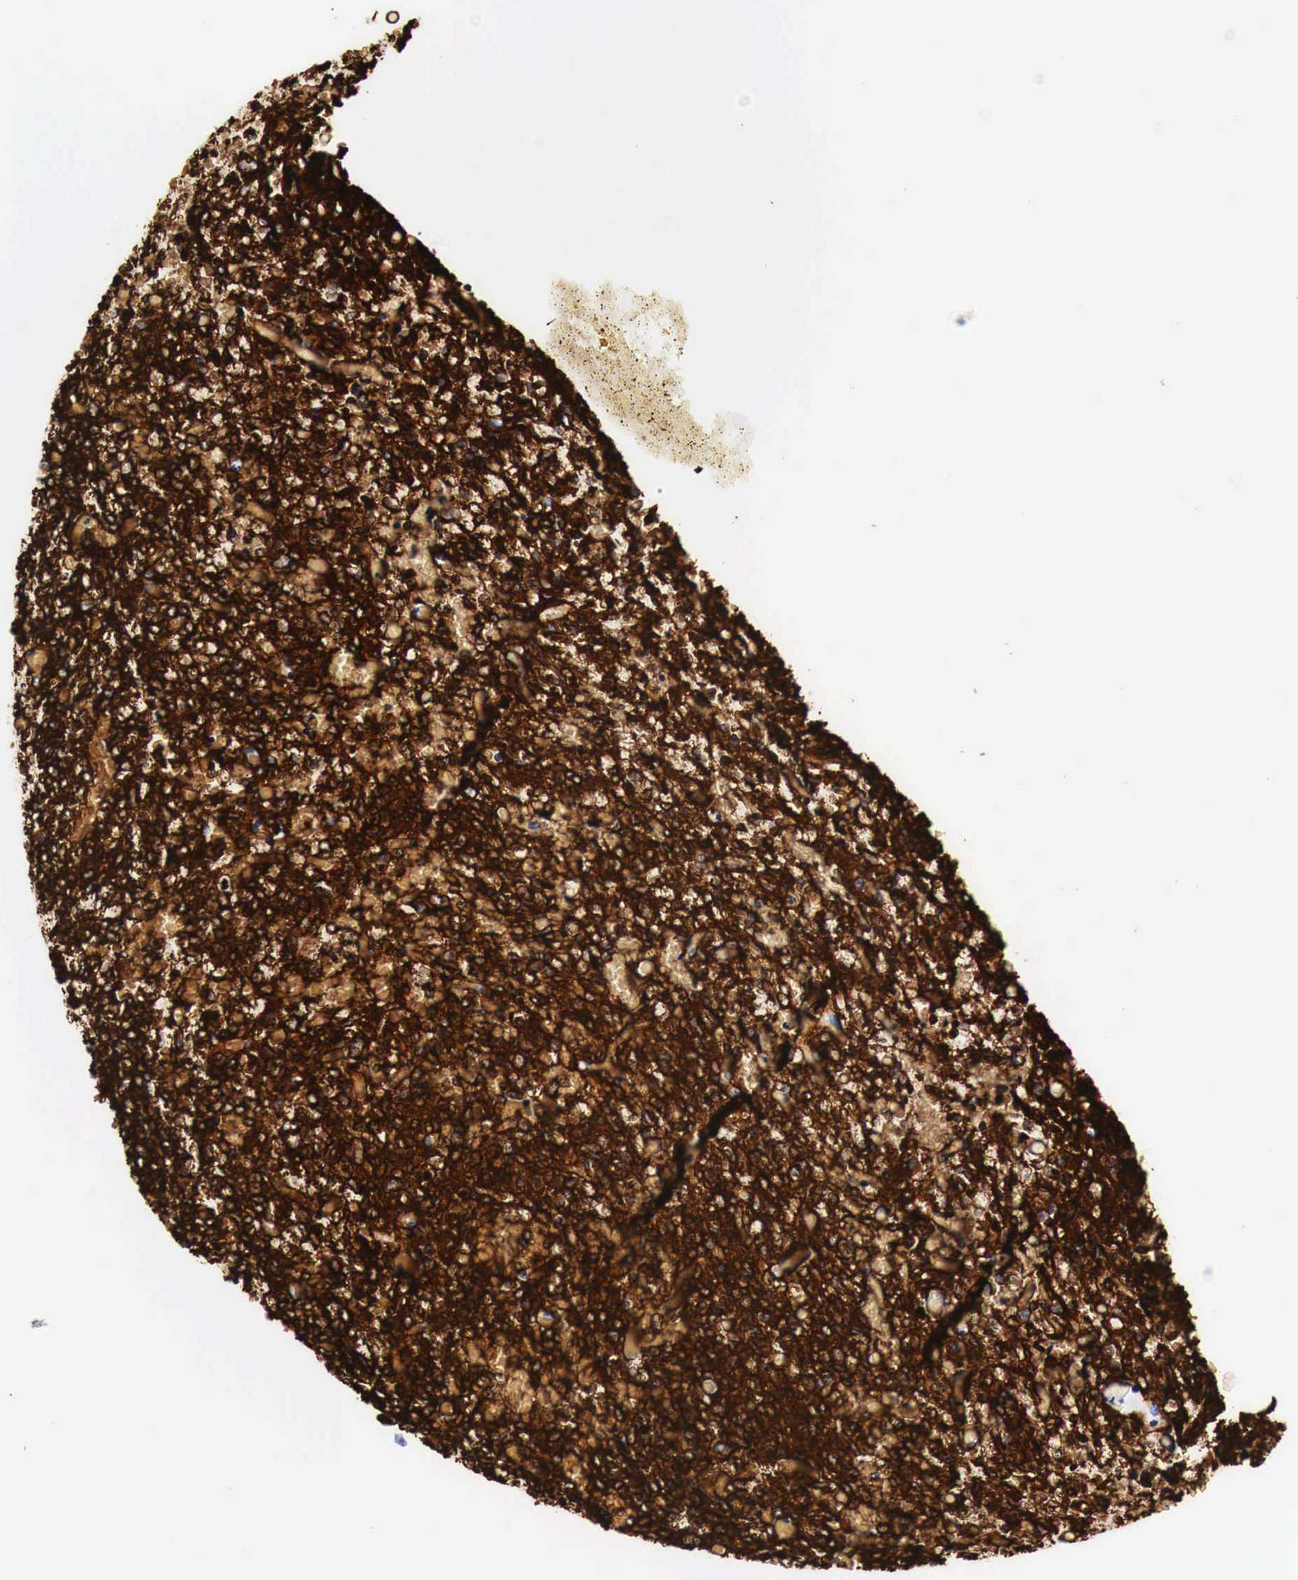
{"staining": {"intensity": "strong", "quantity": ">75%", "location": "cytoplasmic/membranous"}, "tissue": "glioma", "cell_type": "Tumor cells", "image_type": "cancer", "snomed": [{"axis": "morphology", "description": "Glioma, malignant, High grade"}, {"axis": "topography", "description": "Brain"}], "caption": "An immunohistochemistry (IHC) photomicrograph of neoplastic tissue is shown. Protein staining in brown labels strong cytoplasmic/membranous positivity in malignant glioma (high-grade) within tumor cells. (brown staining indicates protein expression, while blue staining denotes nuclei).", "gene": "EGFR", "patient": {"sex": "male", "age": 56}}